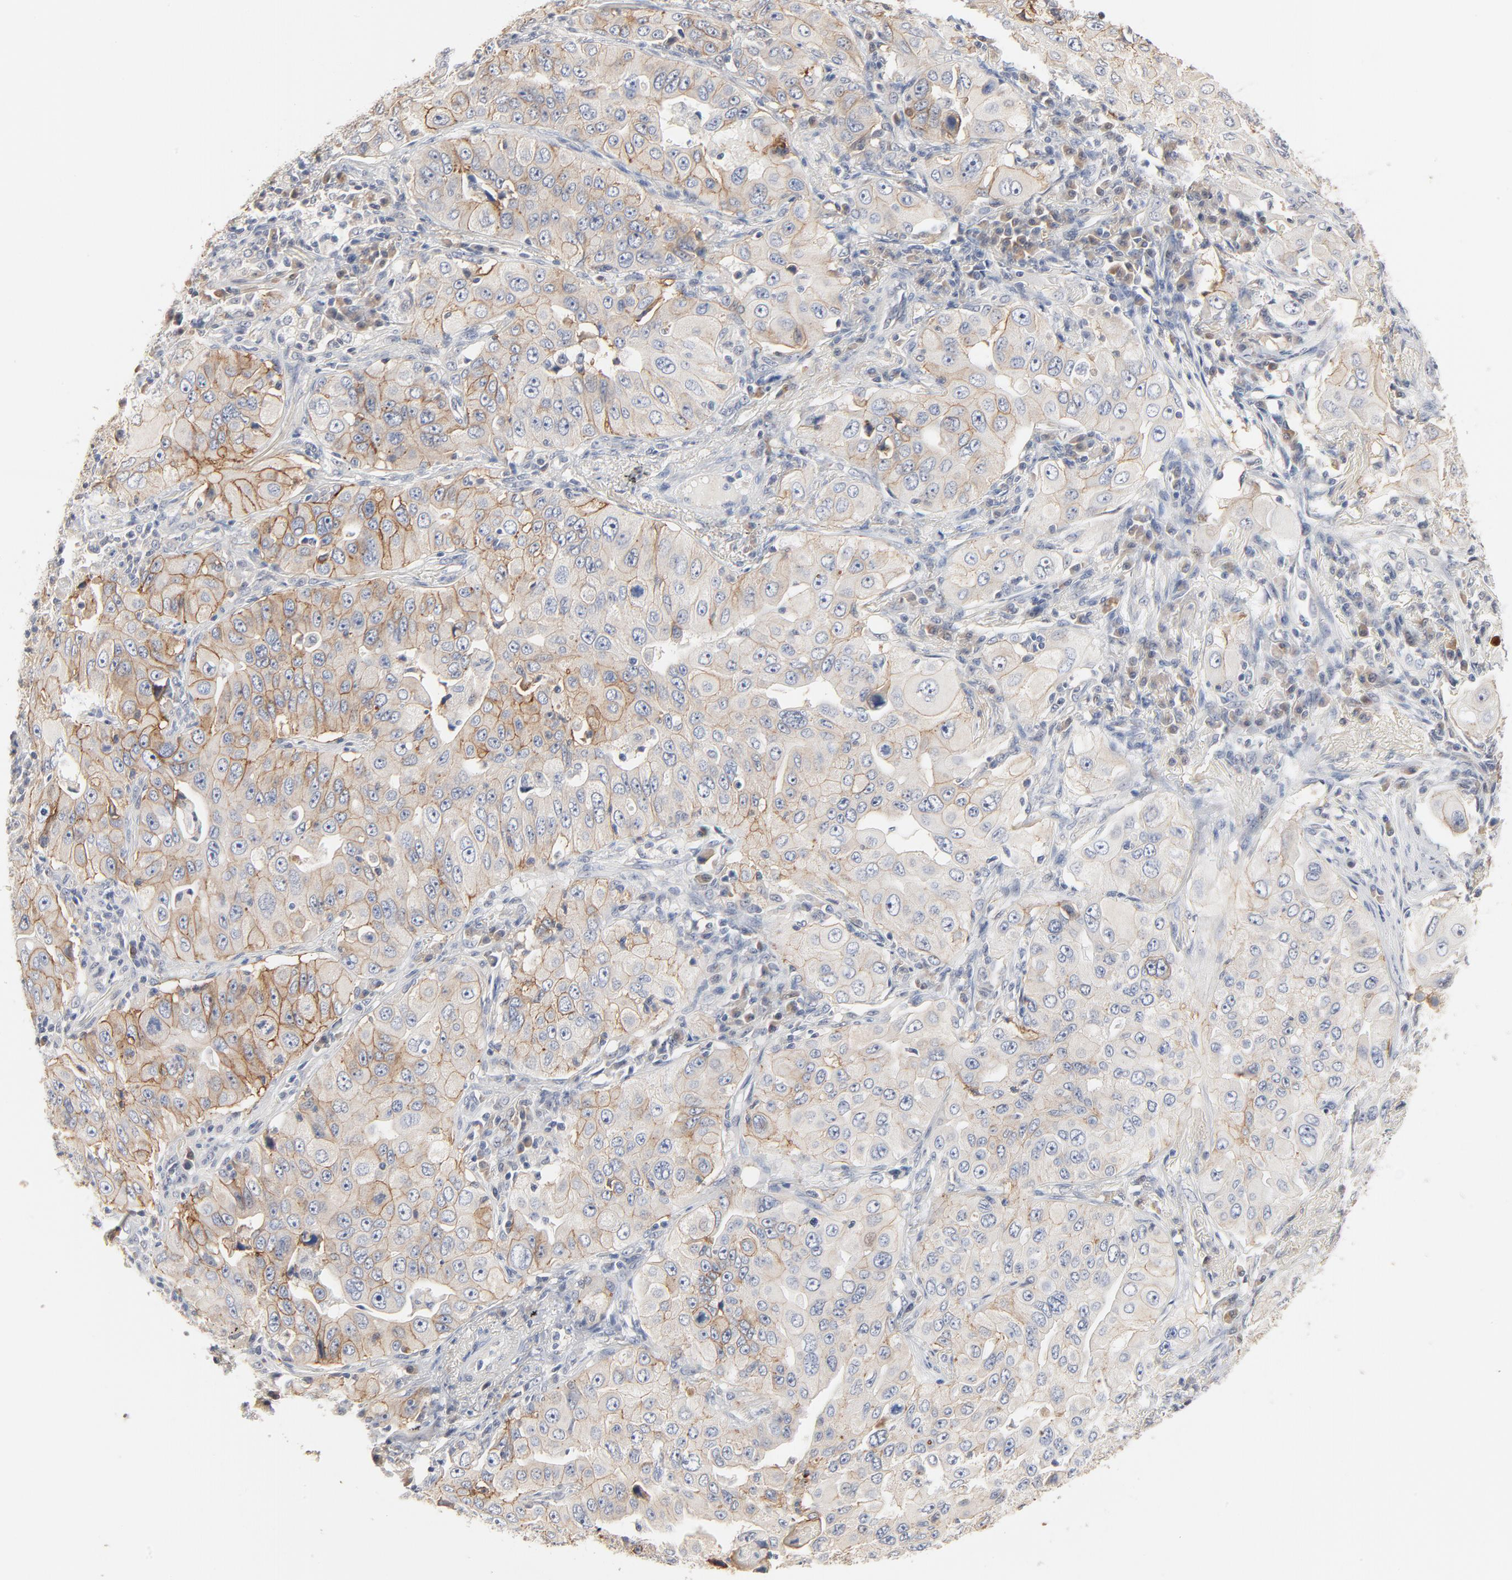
{"staining": {"intensity": "moderate", "quantity": "25%-75%", "location": "cytoplasmic/membranous"}, "tissue": "lung cancer", "cell_type": "Tumor cells", "image_type": "cancer", "snomed": [{"axis": "morphology", "description": "Adenocarcinoma, NOS"}, {"axis": "topography", "description": "Lung"}], "caption": "Protein staining of lung cancer (adenocarcinoma) tissue exhibits moderate cytoplasmic/membranous positivity in approximately 25%-75% of tumor cells.", "gene": "EPCAM", "patient": {"sex": "male", "age": 84}}